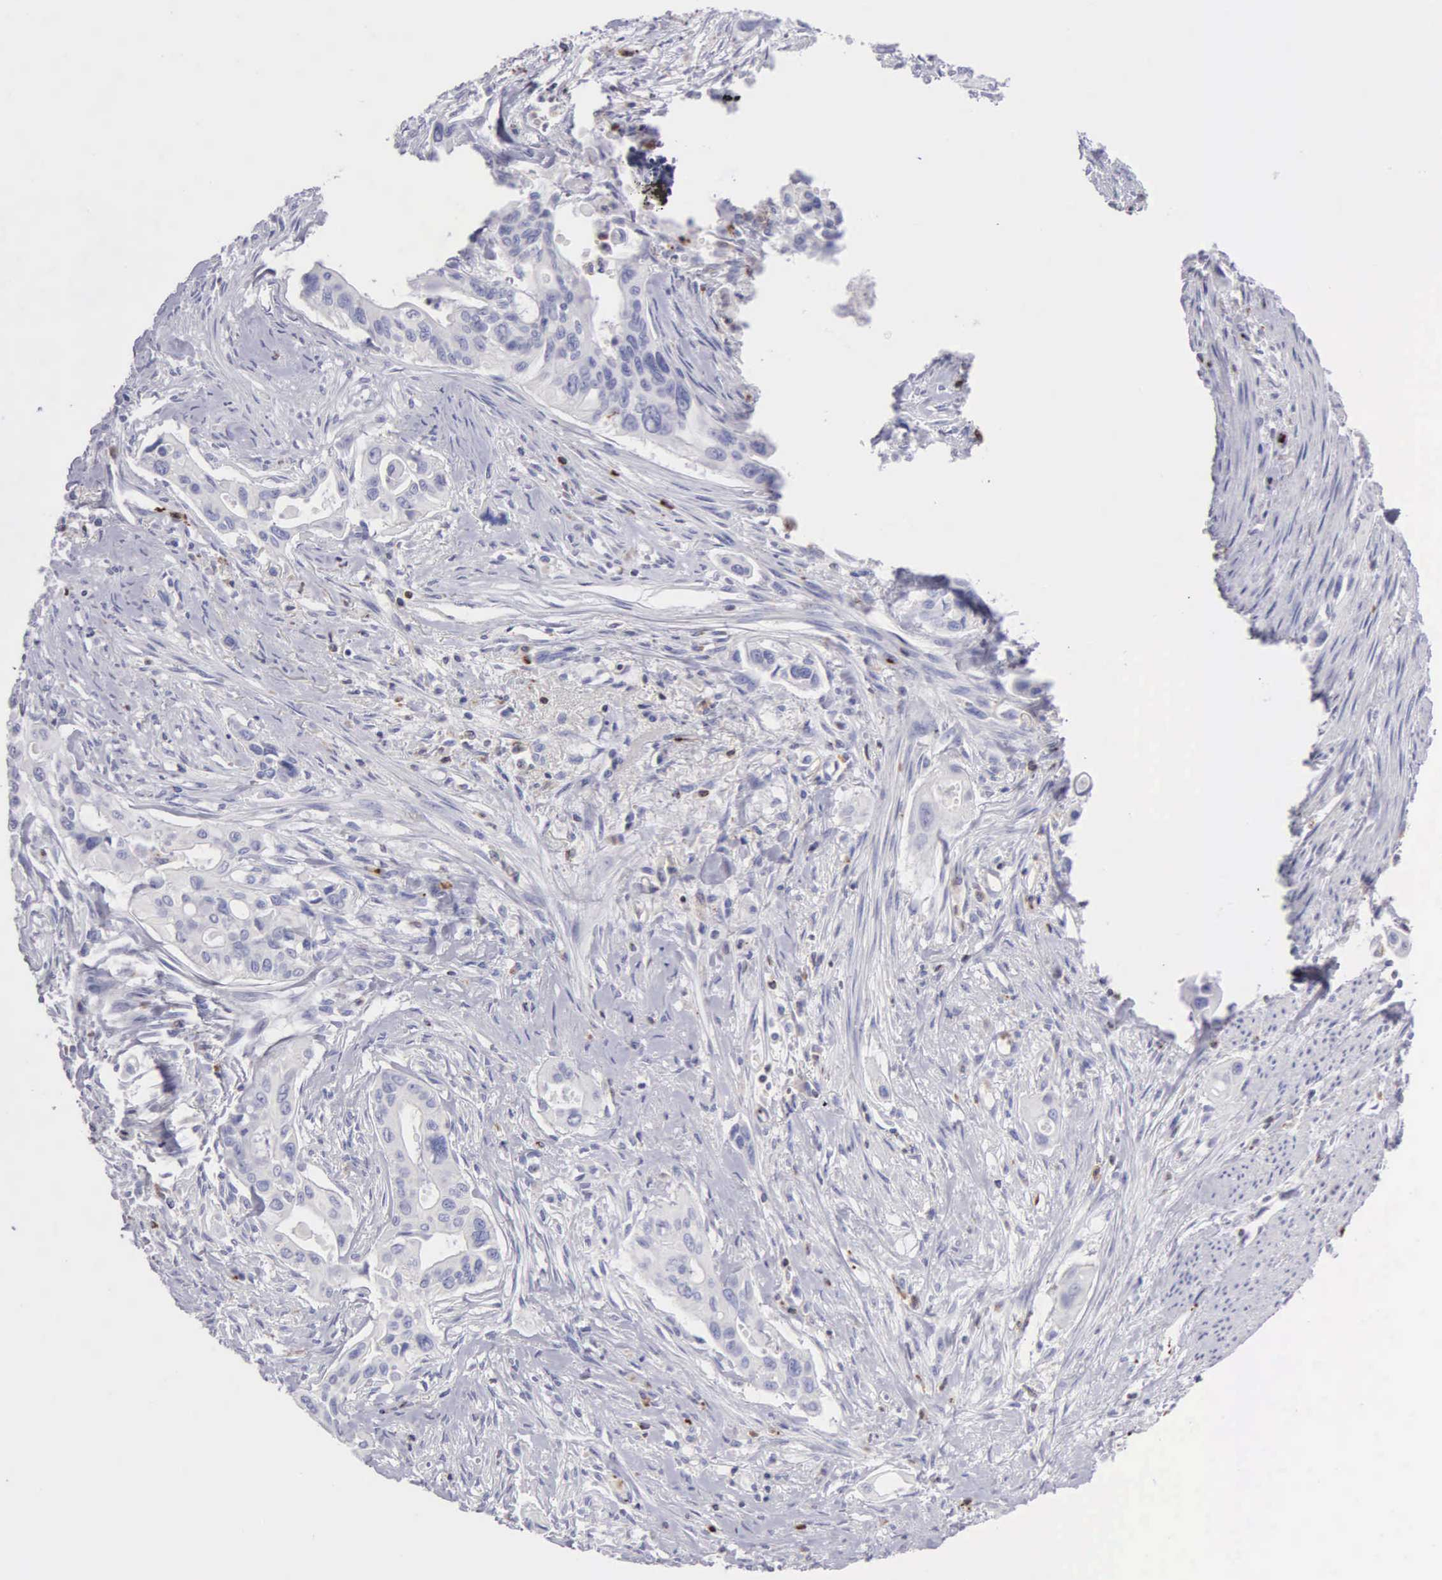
{"staining": {"intensity": "negative", "quantity": "none", "location": "none"}, "tissue": "pancreatic cancer", "cell_type": "Tumor cells", "image_type": "cancer", "snomed": [{"axis": "morphology", "description": "Adenocarcinoma, NOS"}, {"axis": "topography", "description": "Pancreas"}], "caption": "A high-resolution micrograph shows immunohistochemistry (IHC) staining of pancreatic adenocarcinoma, which shows no significant expression in tumor cells.", "gene": "SRGN", "patient": {"sex": "male", "age": 77}}